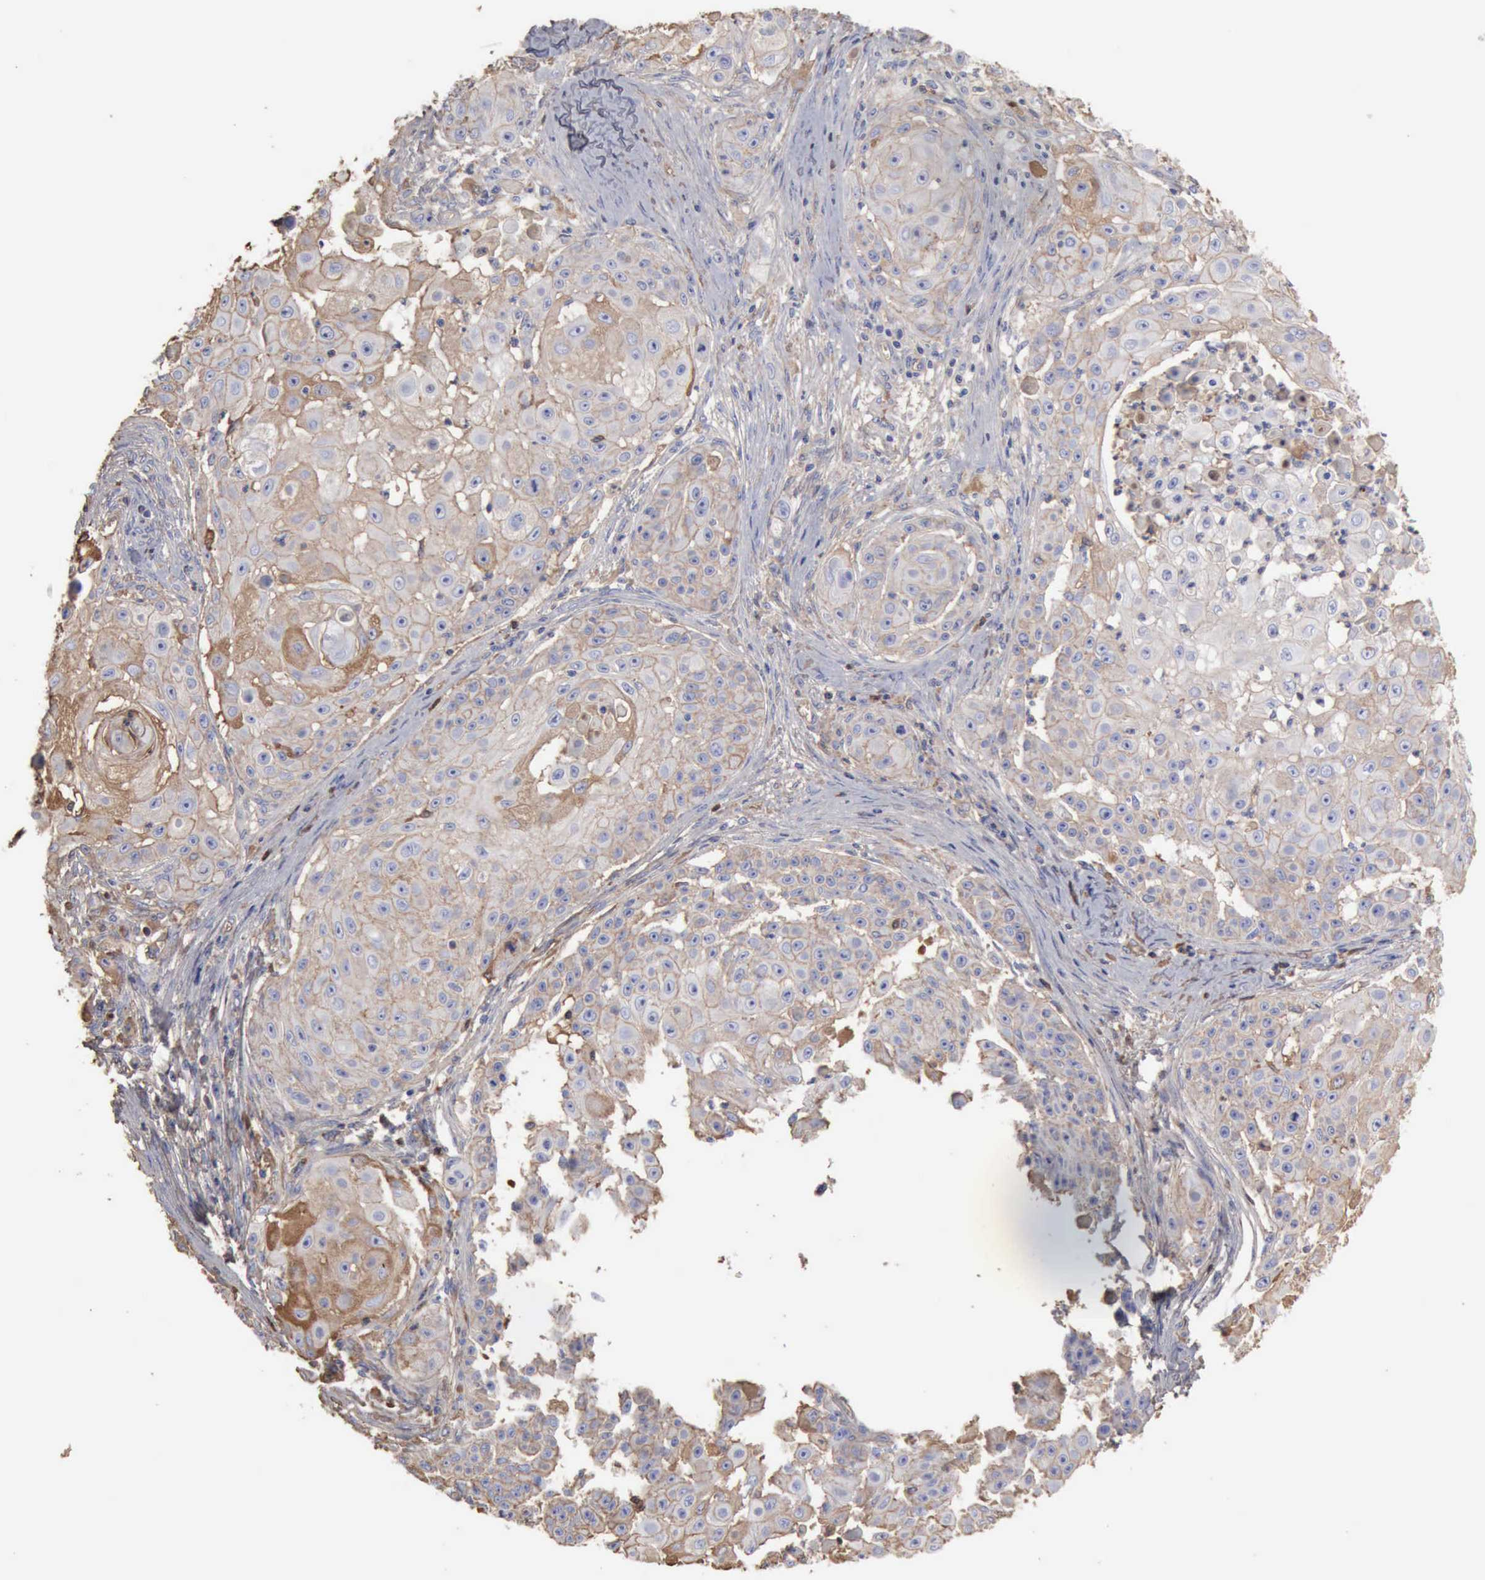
{"staining": {"intensity": "weak", "quantity": "25%-75%", "location": "cytoplasmic/membranous"}, "tissue": "skin cancer", "cell_type": "Tumor cells", "image_type": "cancer", "snomed": [{"axis": "morphology", "description": "Squamous cell carcinoma, NOS"}, {"axis": "topography", "description": "Skin"}], "caption": "About 25%-75% of tumor cells in human skin cancer show weak cytoplasmic/membranous protein positivity as visualized by brown immunohistochemical staining.", "gene": "SERPINA1", "patient": {"sex": "female", "age": 57}}